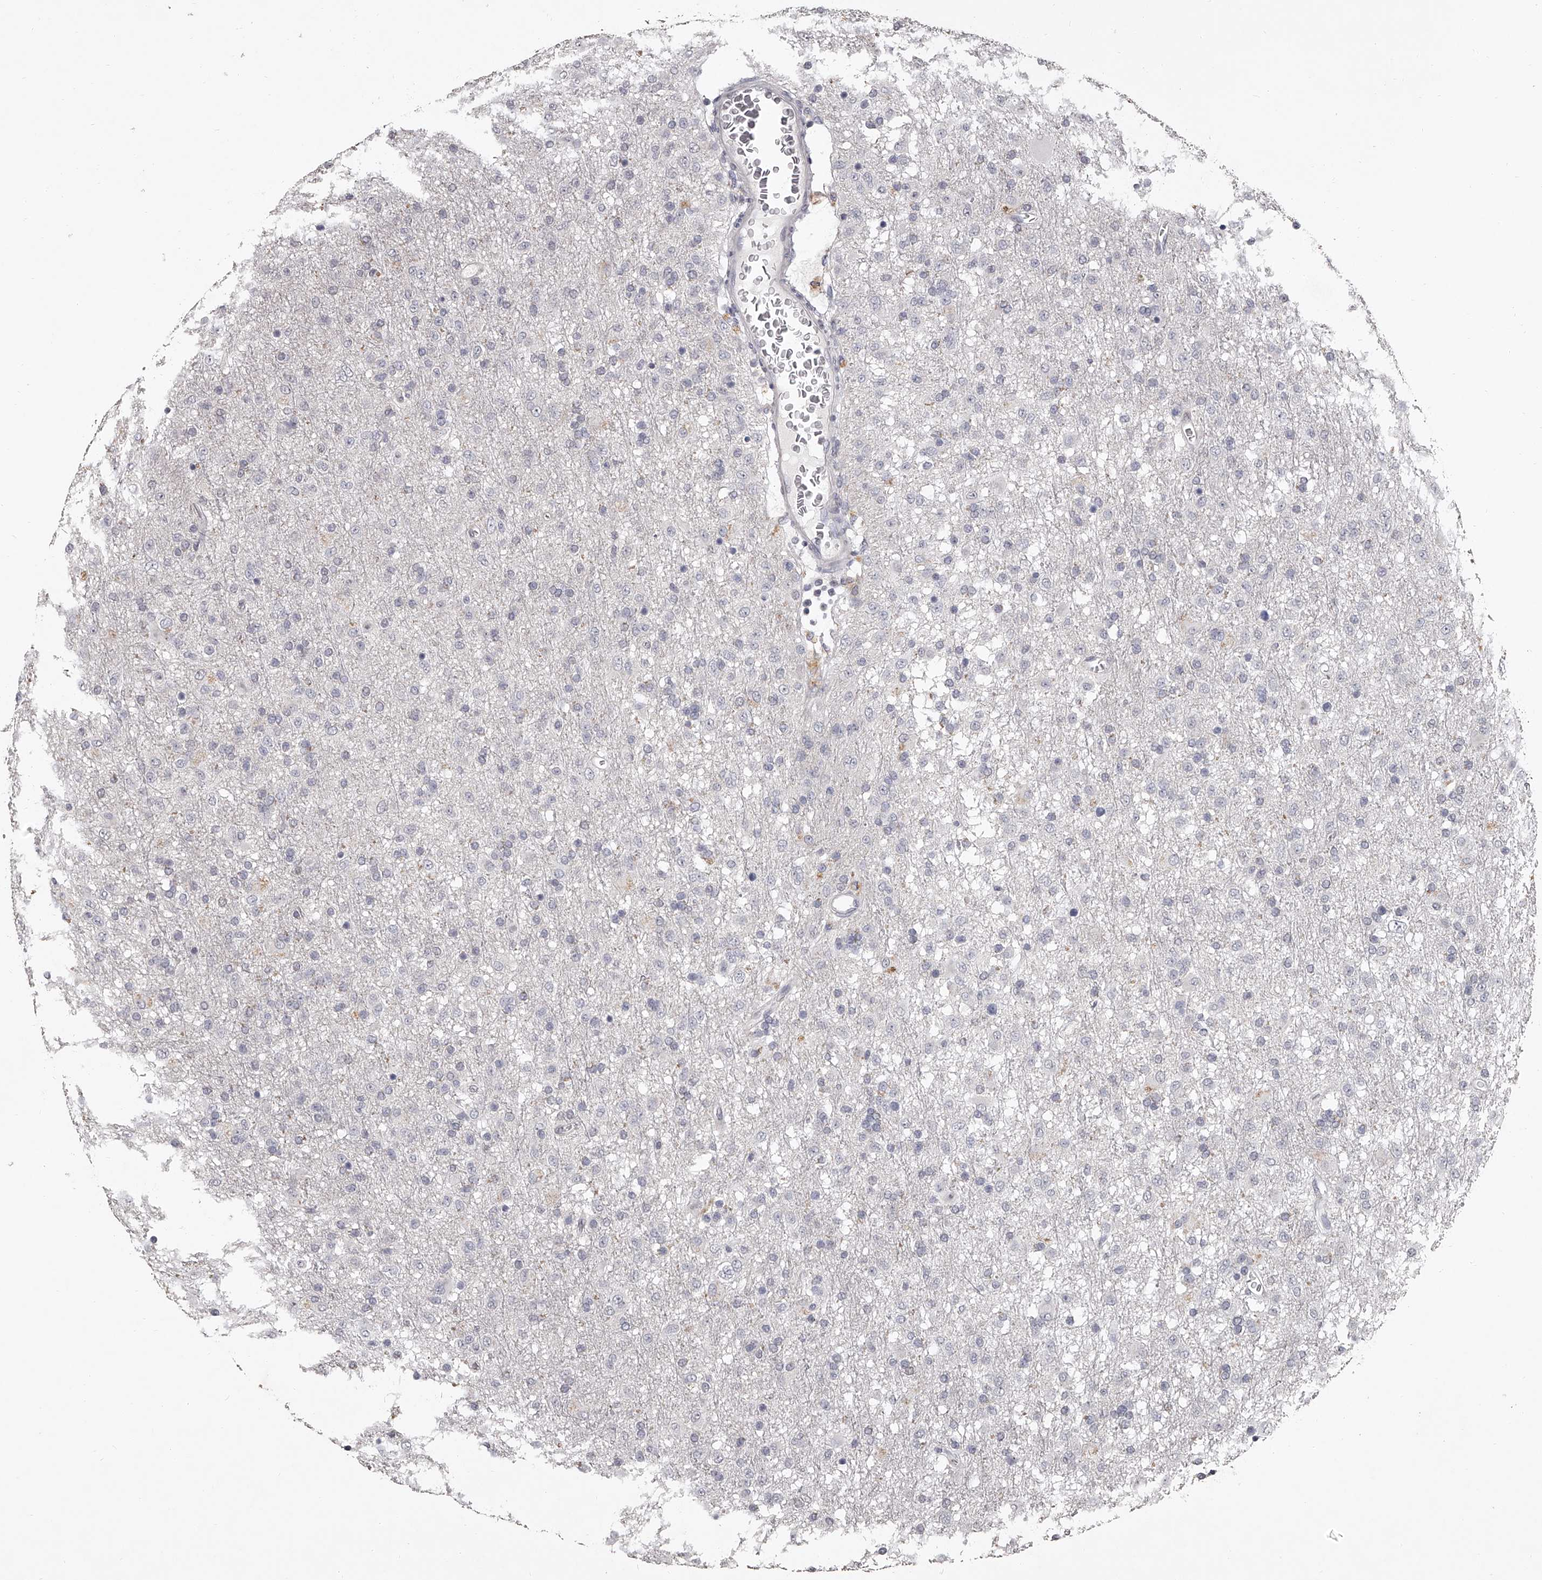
{"staining": {"intensity": "negative", "quantity": "none", "location": "none"}, "tissue": "glioma", "cell_type": "Tumor cells", "image_type": "cancer", "snomed": [{"axis": "morphology", "description": "Glioma, malignant, Low grade"}, {"axis": "topography", "description": "Brain"}], "caption": "Immunohistochemistry histopathology image of glioma stained for a protein (brown), which demonstrates no positivity in tumor cells. Brightfield microscopy of immunohistochemistry (IHC) stained with DAB (3,3'-diaminobenzidine) (brown) and hematoxylin (blue), captured at high magnification.", "gene": "NT5DC1", "patient": {"sex": "male", "age": 65}}